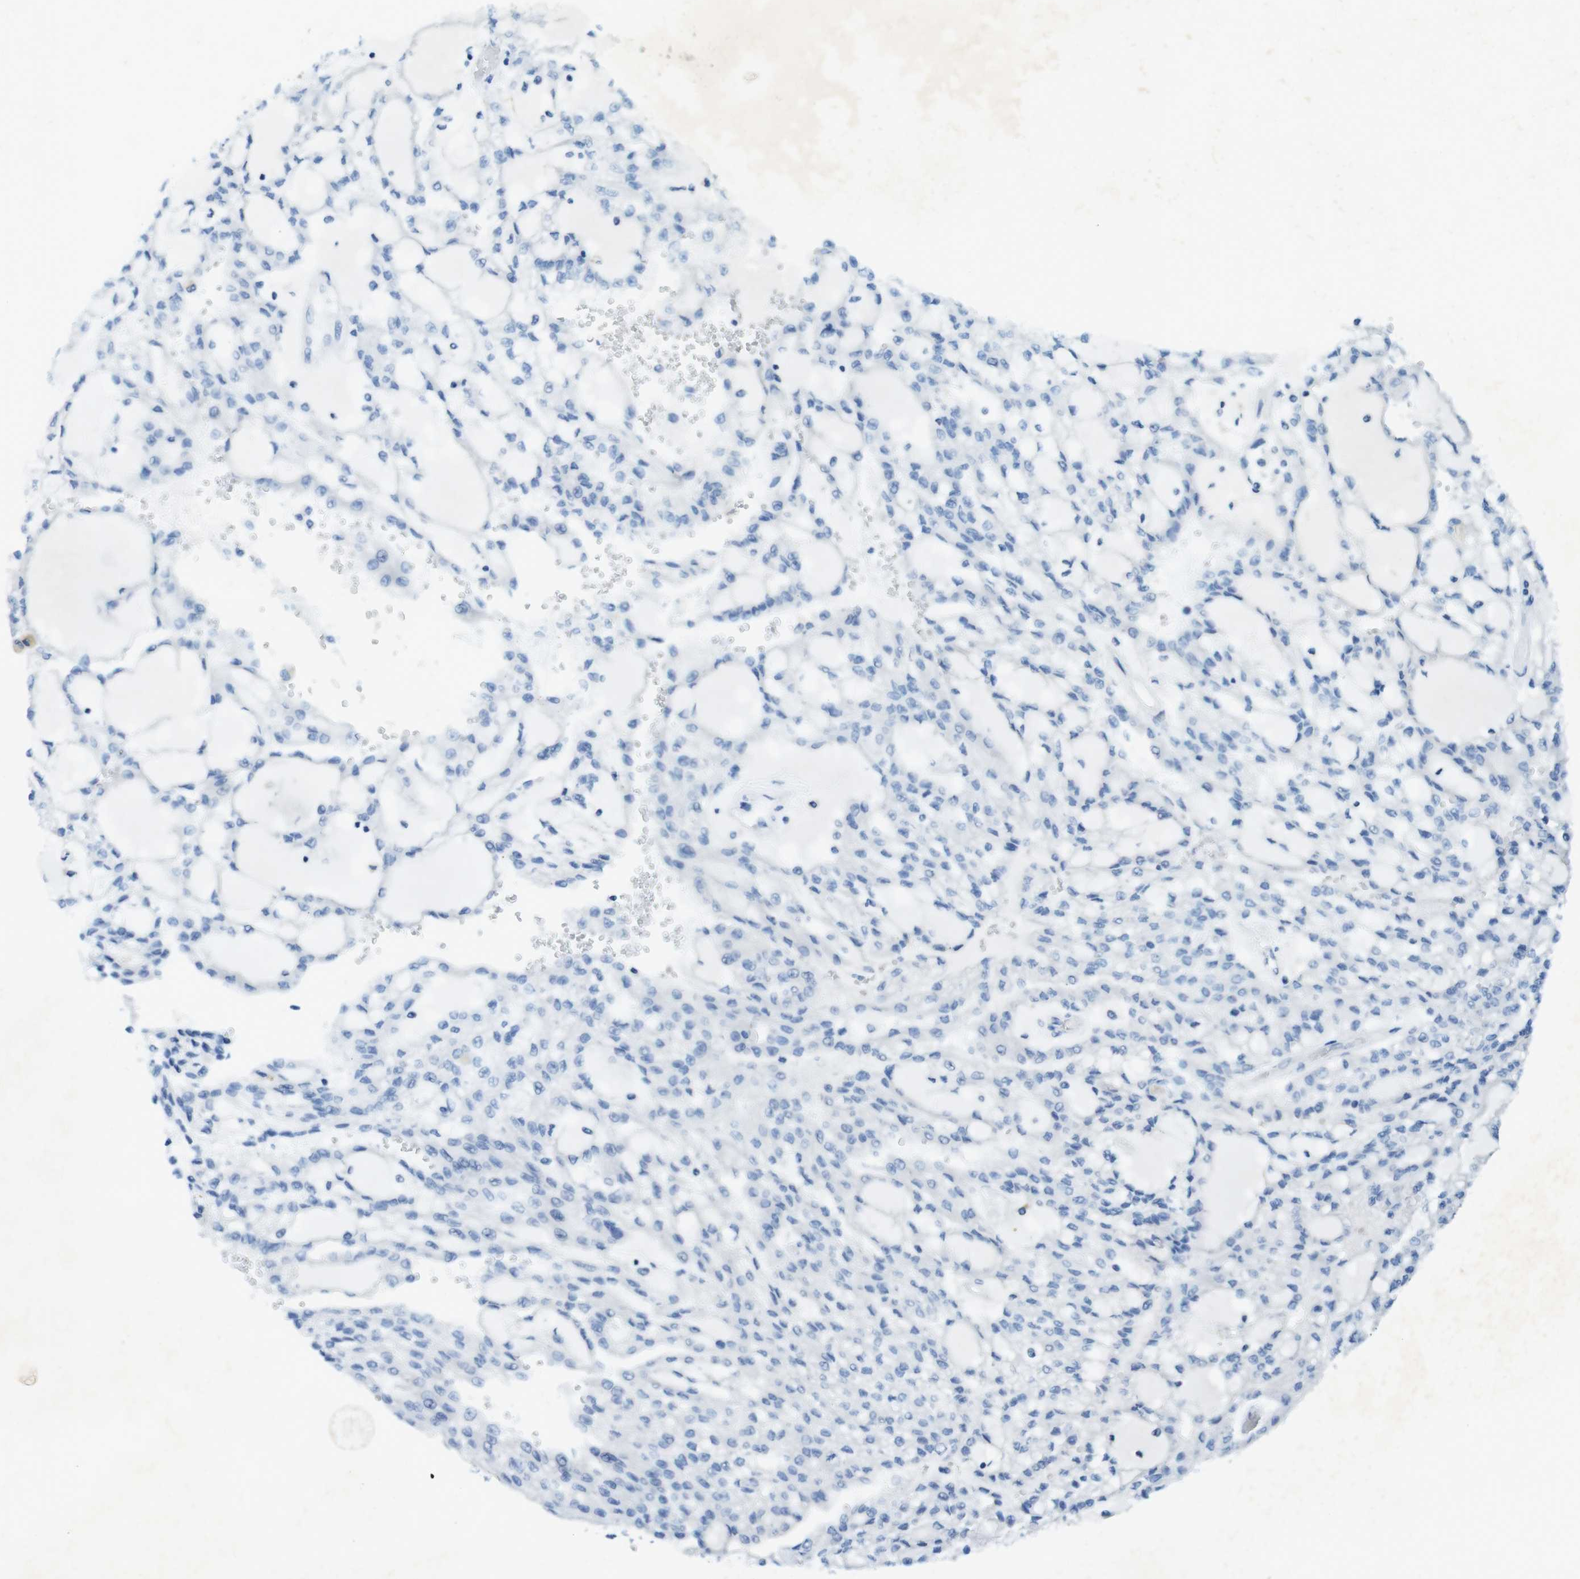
{"staining": {"intensity": "negative", "quantity": "none", "location": "none"}, "tissue": "renal cancer", "cell_type": "Tumor cells", "image_type": "cancer", "snomed": [{"axis": "morphology", "description": "Adenocarcinoma, NOS"}, {"axis": "topography", "description": "Kidney"}], "caption": "Immunohistochemistry (IHC) image of renal cancer stained for a protein (brown), which shows no positivity in tumor cells.", "gene": "CD320", "patient": {"sex": "male", "age": 63}}